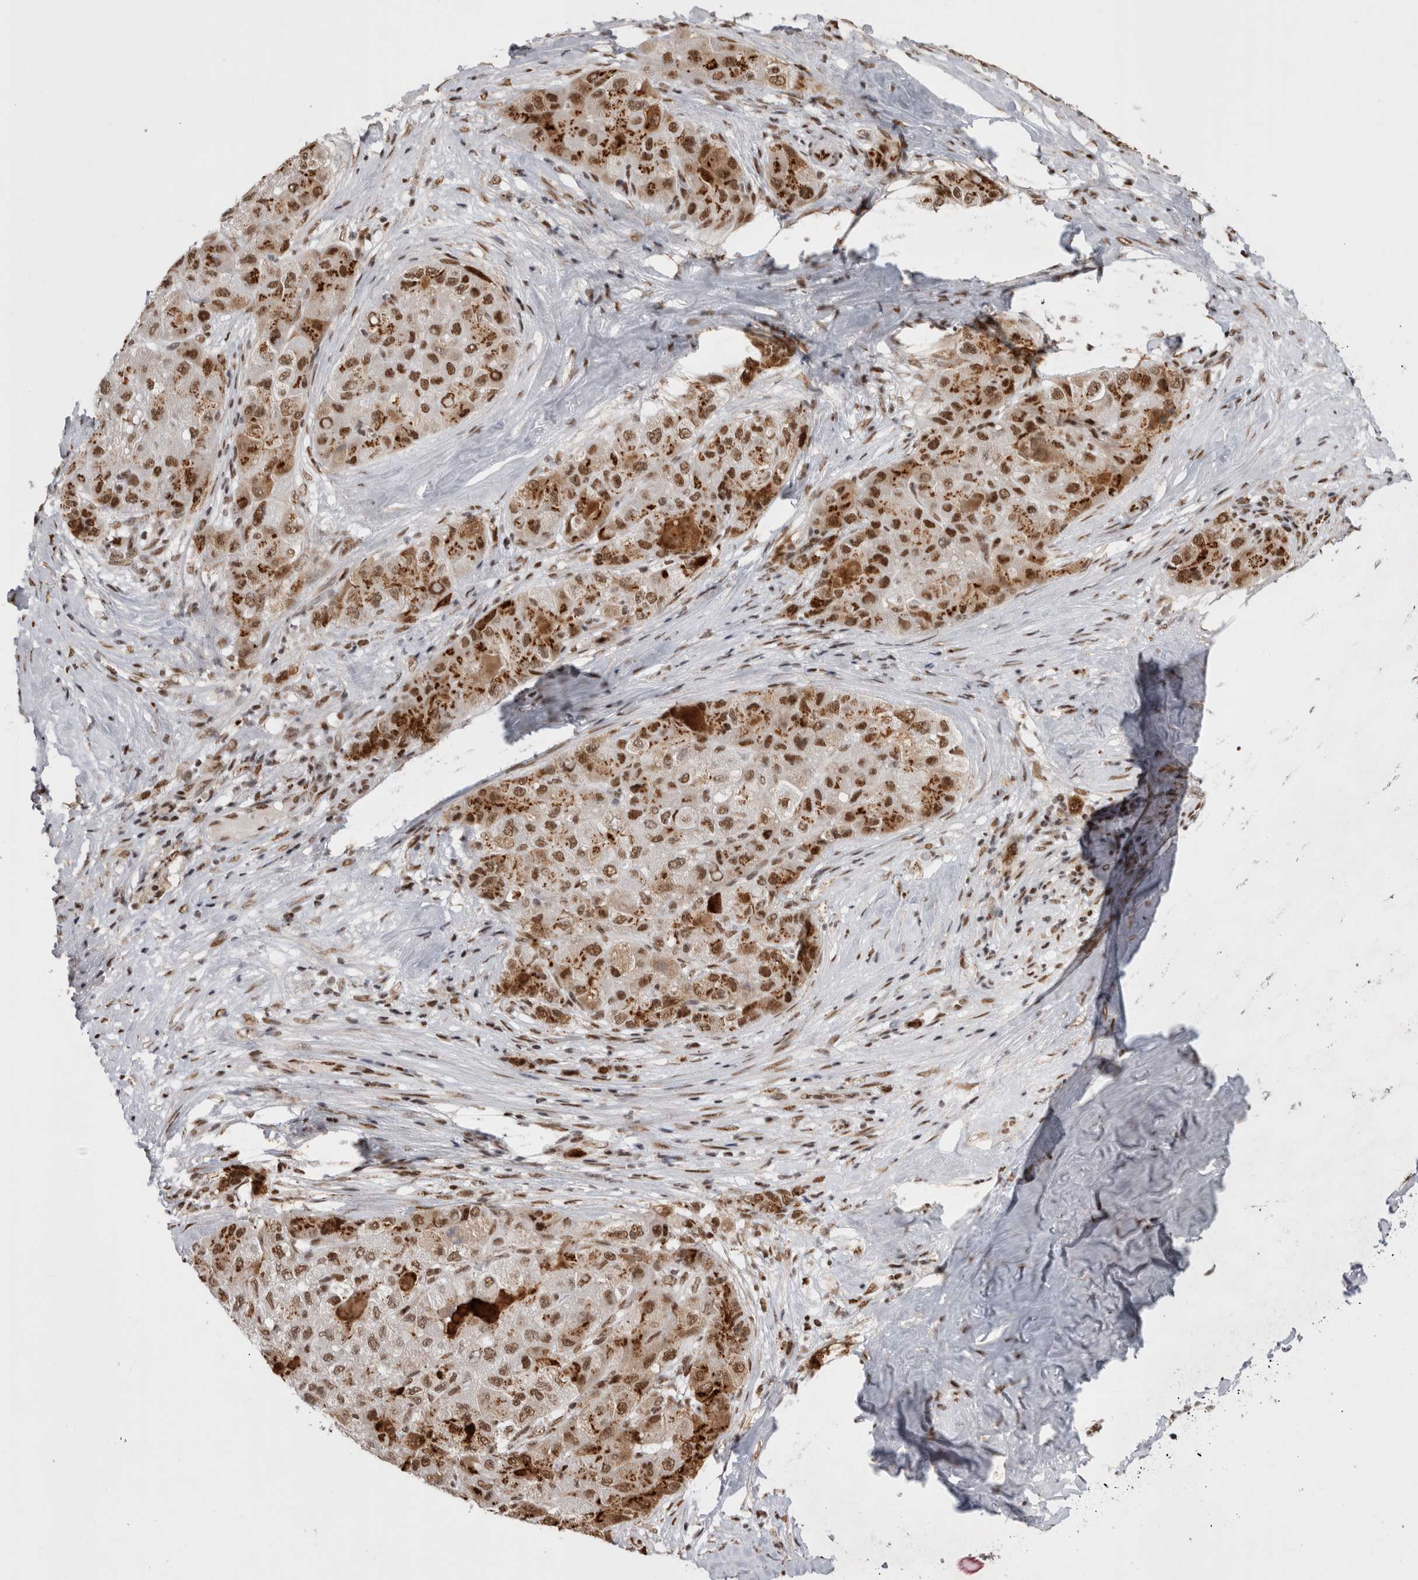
{"staining": {"intensity": "moderate", "quantity": ">75%", "location": "cytoplasmic/membranous,nuclear"}, "tissue": "liver cancer", "cell_type": "Tumor cells", "image_type": "cancer", "snomed": [{"axis": "morphology", "description": "Carcinoma, Hepatocellular, NOS"}, {"axis": "topography", "description": "Liver"}], "caption": "A brown stain highlights moderate cytoplasmic/membranous and nuclear expression of a protein in human liver cancer (hepatocellular carcinoma) tumor cells.", "gene": "EYA2", "patient": {"sex": "male", "age": 80}}